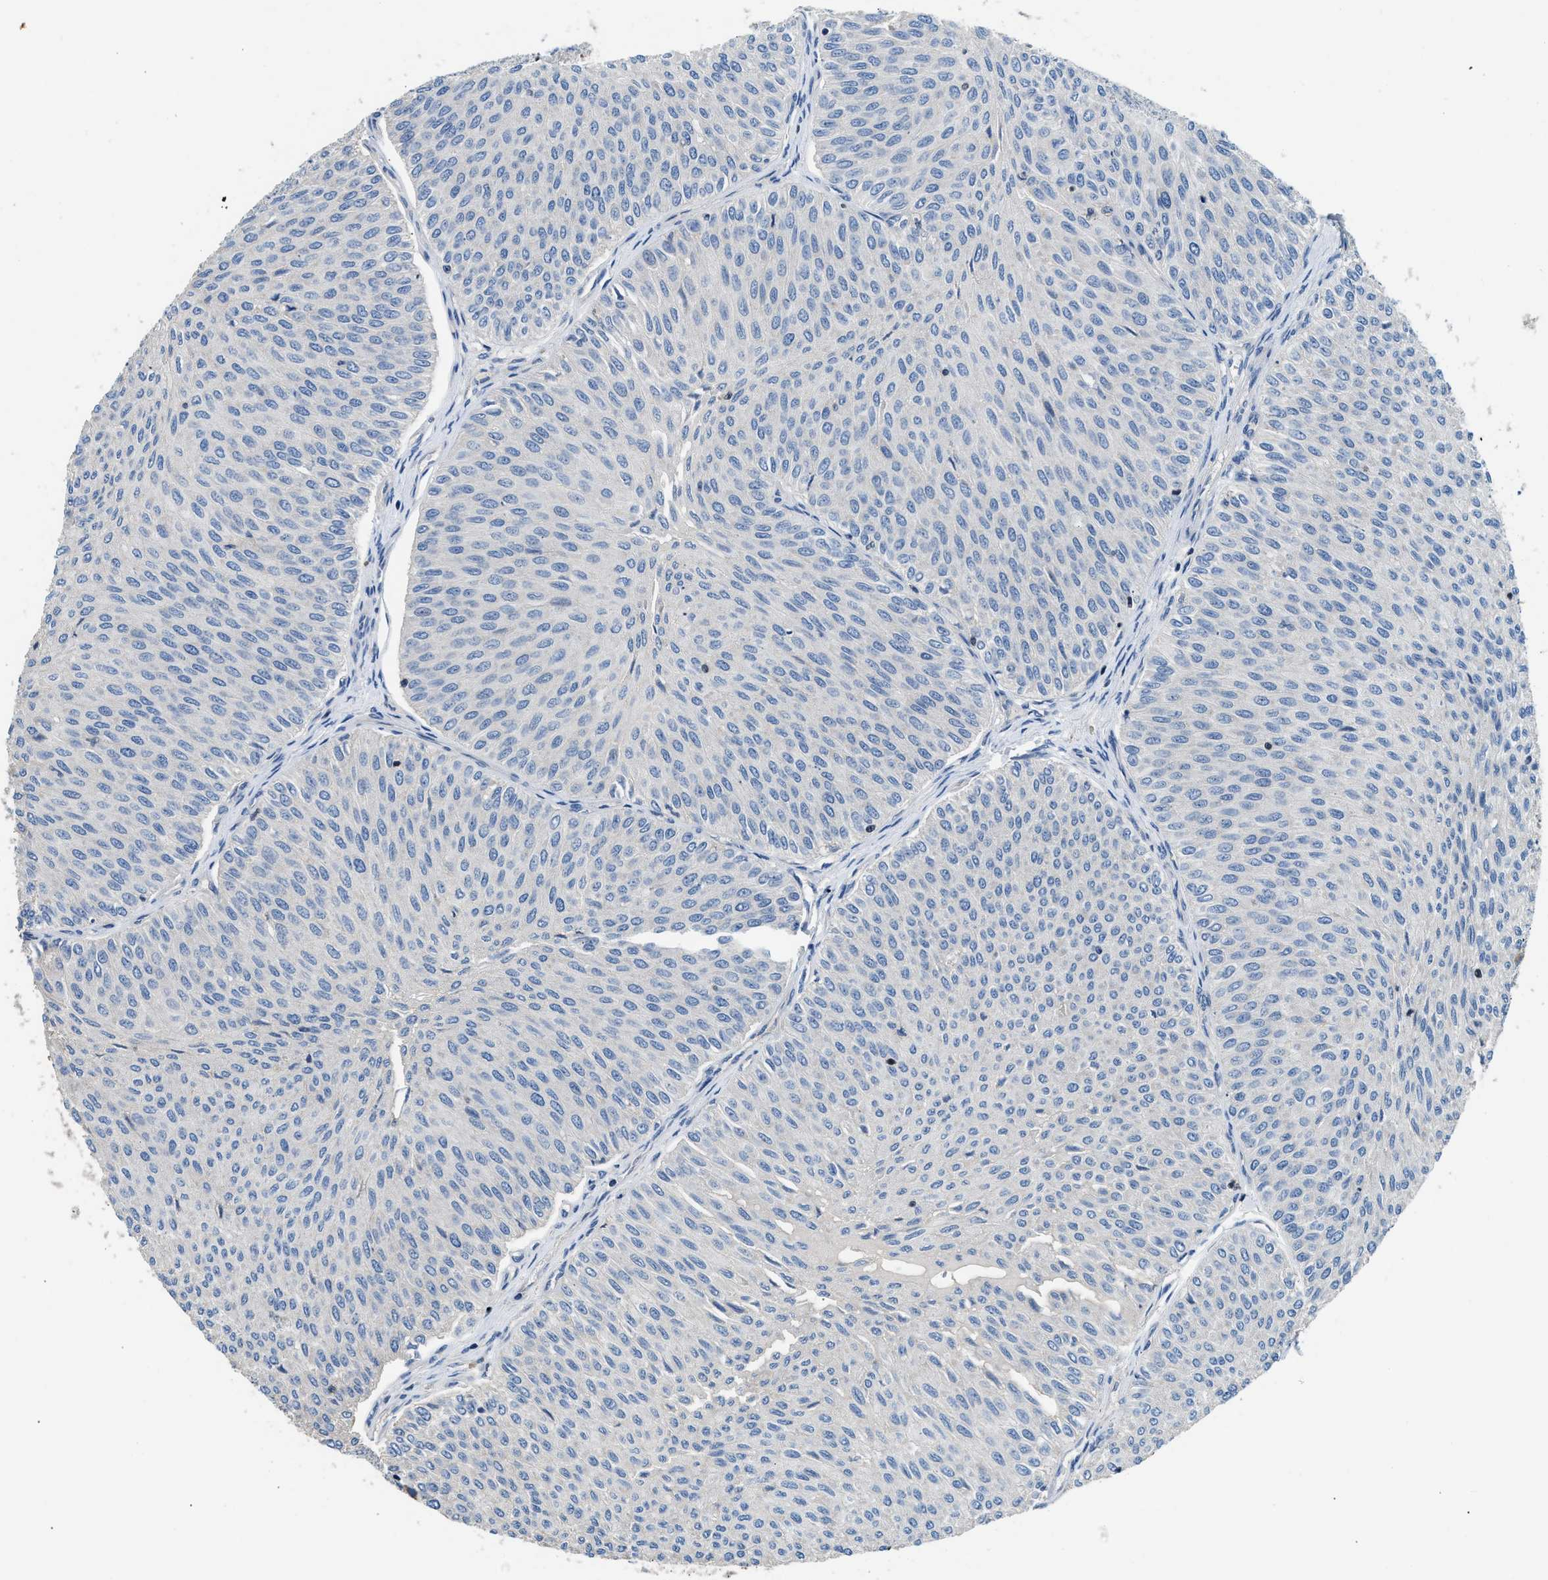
{"staining": {"intensity": "negative", "quantity": "none", "location": "none"}, "tissue": "urothelial cancer", "cell_type": "Tumor cells", "image_type": "cancer", "snomed": [{"axis": "morphology", "description": "Urothelial carcinoma, Low grade"}, {"axis": "topography", "description": "Urinary bladder"}], "caption": "This is a histopathology image of immunohistochemistry staining of urothelial cancer, which shows no expression in tumor cells.", "gene": "TOX", "patient": {"sex": "male", "age": 78}}